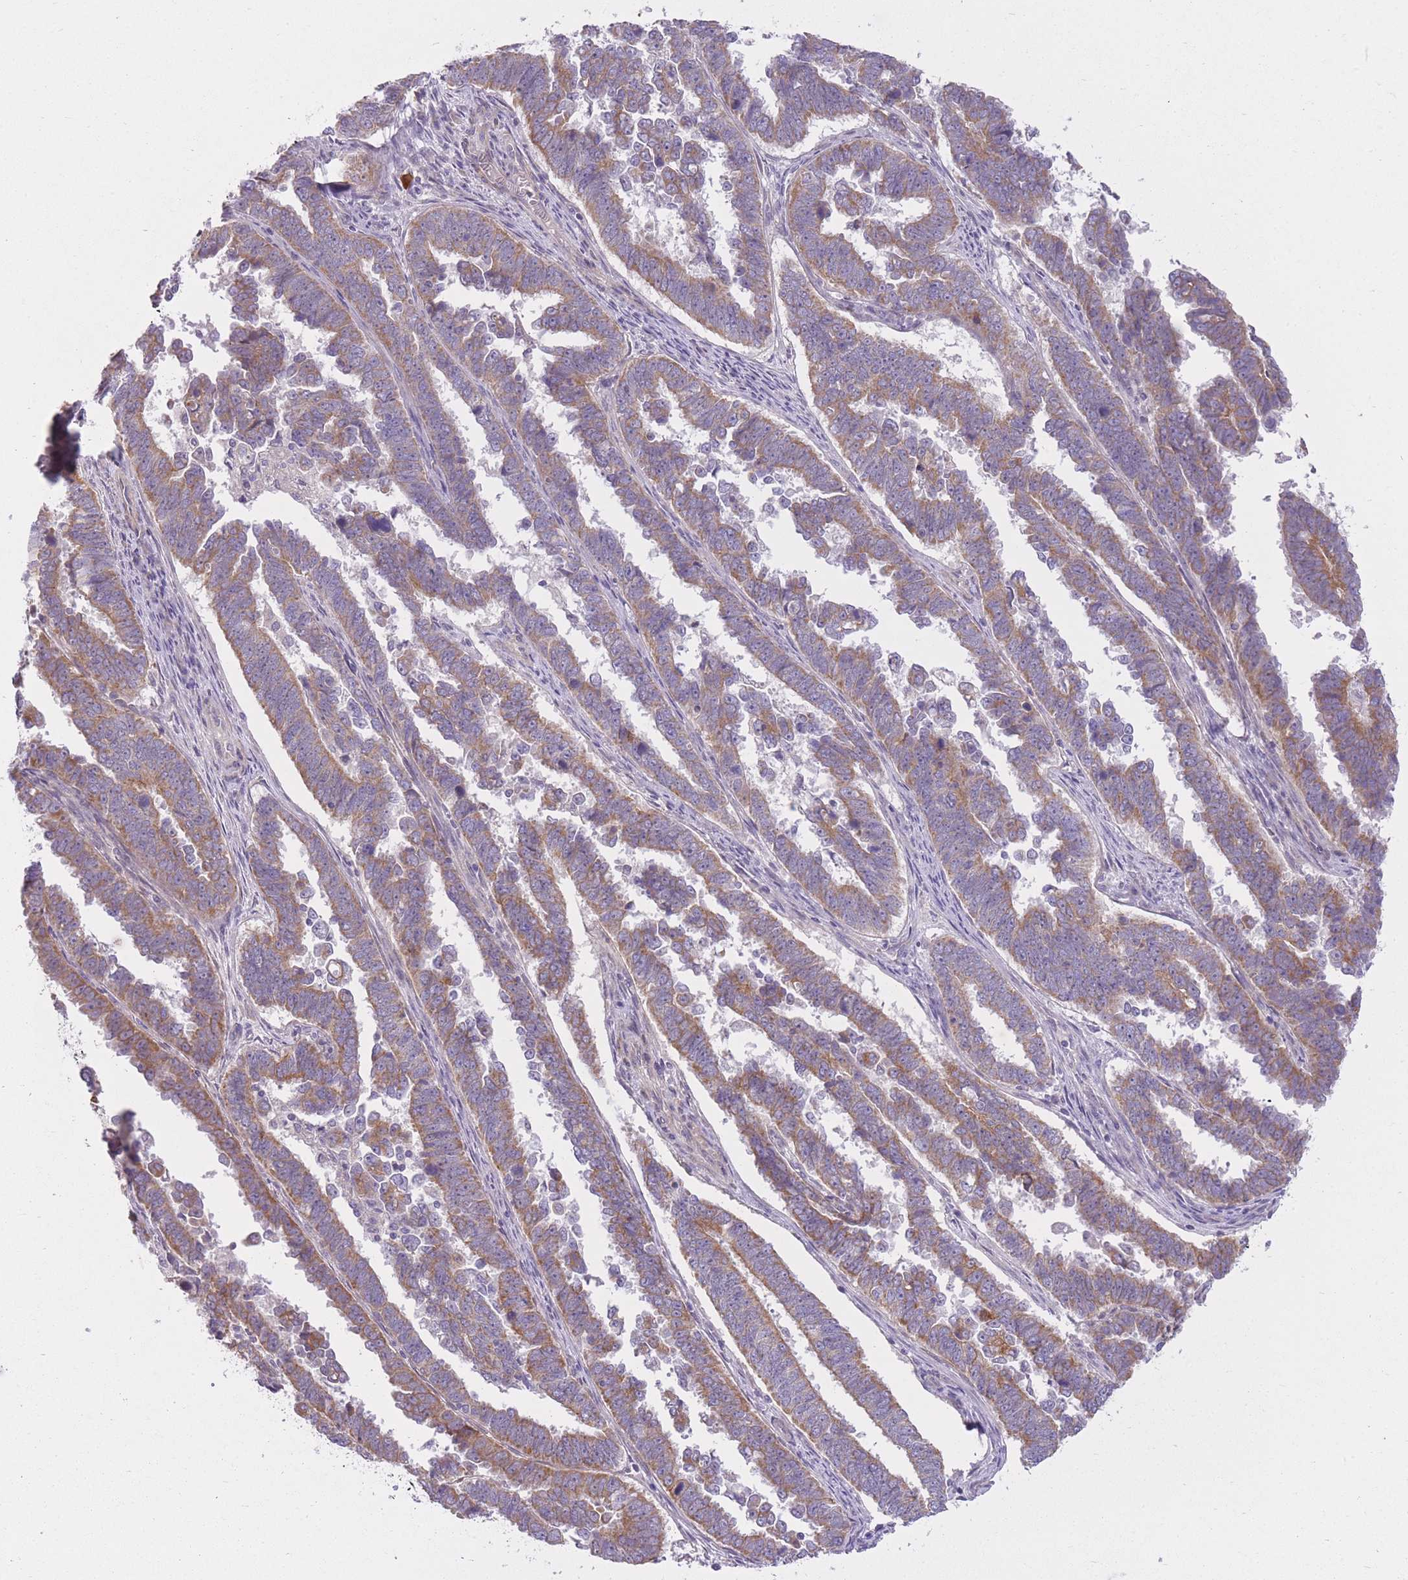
{"staining": {"intensity": "moderate", "quantity": ">75%", "location": "cytoplasmic/membranous"}, "tissue": "endometrial cancer", "cell_type": "Tumor cells", "image_type": "cancer", "snomed": [{"axis": "morphology", "description": "Adenocarcinoma, NOS"}, {"axis": "topography", "description": "Endometrium"}], "caption": "Endometrial cancer tissue displays moderate cytoplasmic/membranous positivity in approximately >75% of tumor cells", "gene": "REV1", "patient": {"sex": "female", "age": 75}}